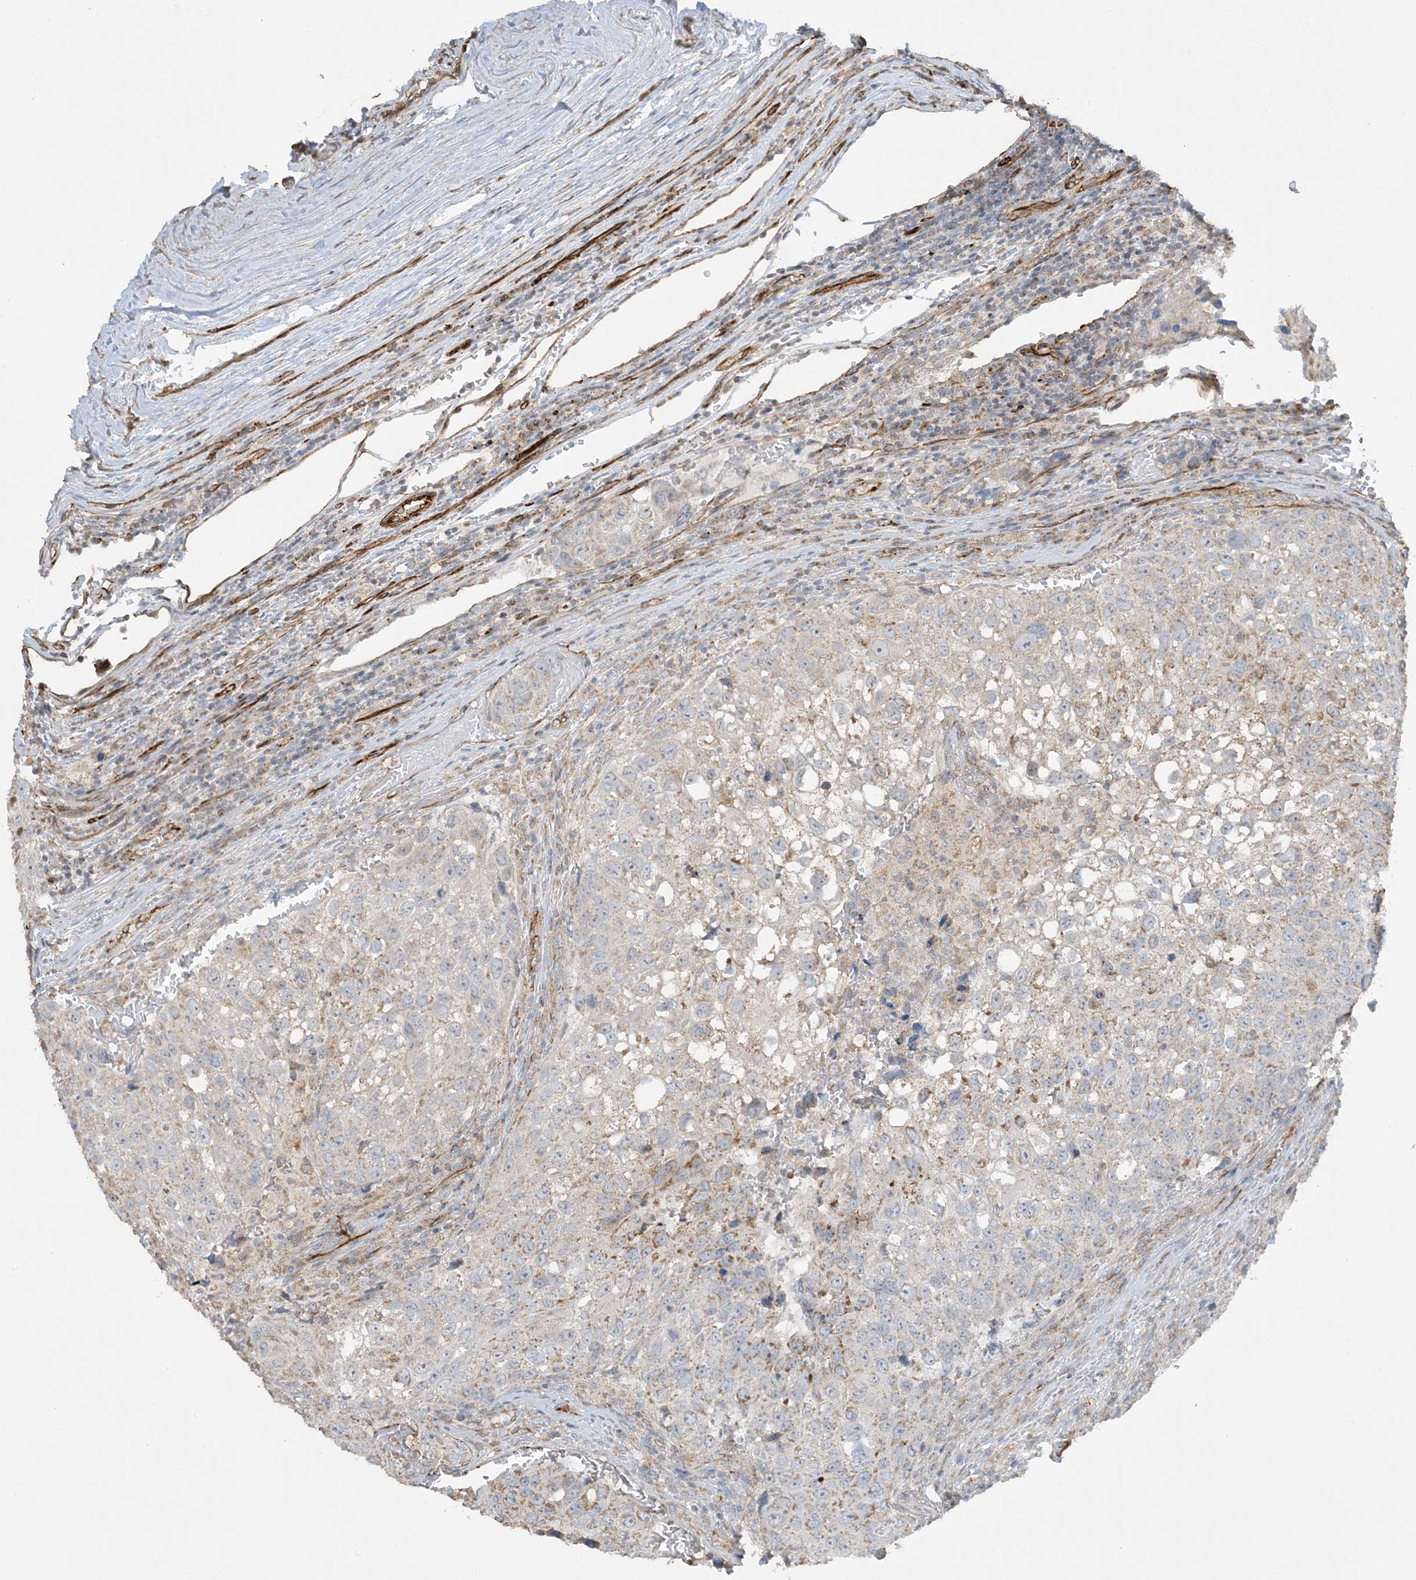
{"staining": {"intensity": "weak", "quantity": "<25%", "location": "cytoplasmic/membranous"}, "tissue": "urothelial cancer", "cell_type": "Tumor cells", "image_type": "cancer", "snomed": [{"axis": "morphology", "description": "Urothelial carcinoma, High grade"}, {"axis": "topography", "description": "Lymph node"}, {"axis": "topography", "description": "Urinary bladder"}], "caption": "This is a micrograph of immunohistochemistry (IHC) staining of high-grade urothelial carcinoma, which shows no positivity in tumor cells.", "gene": "AGA", "patient": {"sex": "male", "age": 51}}